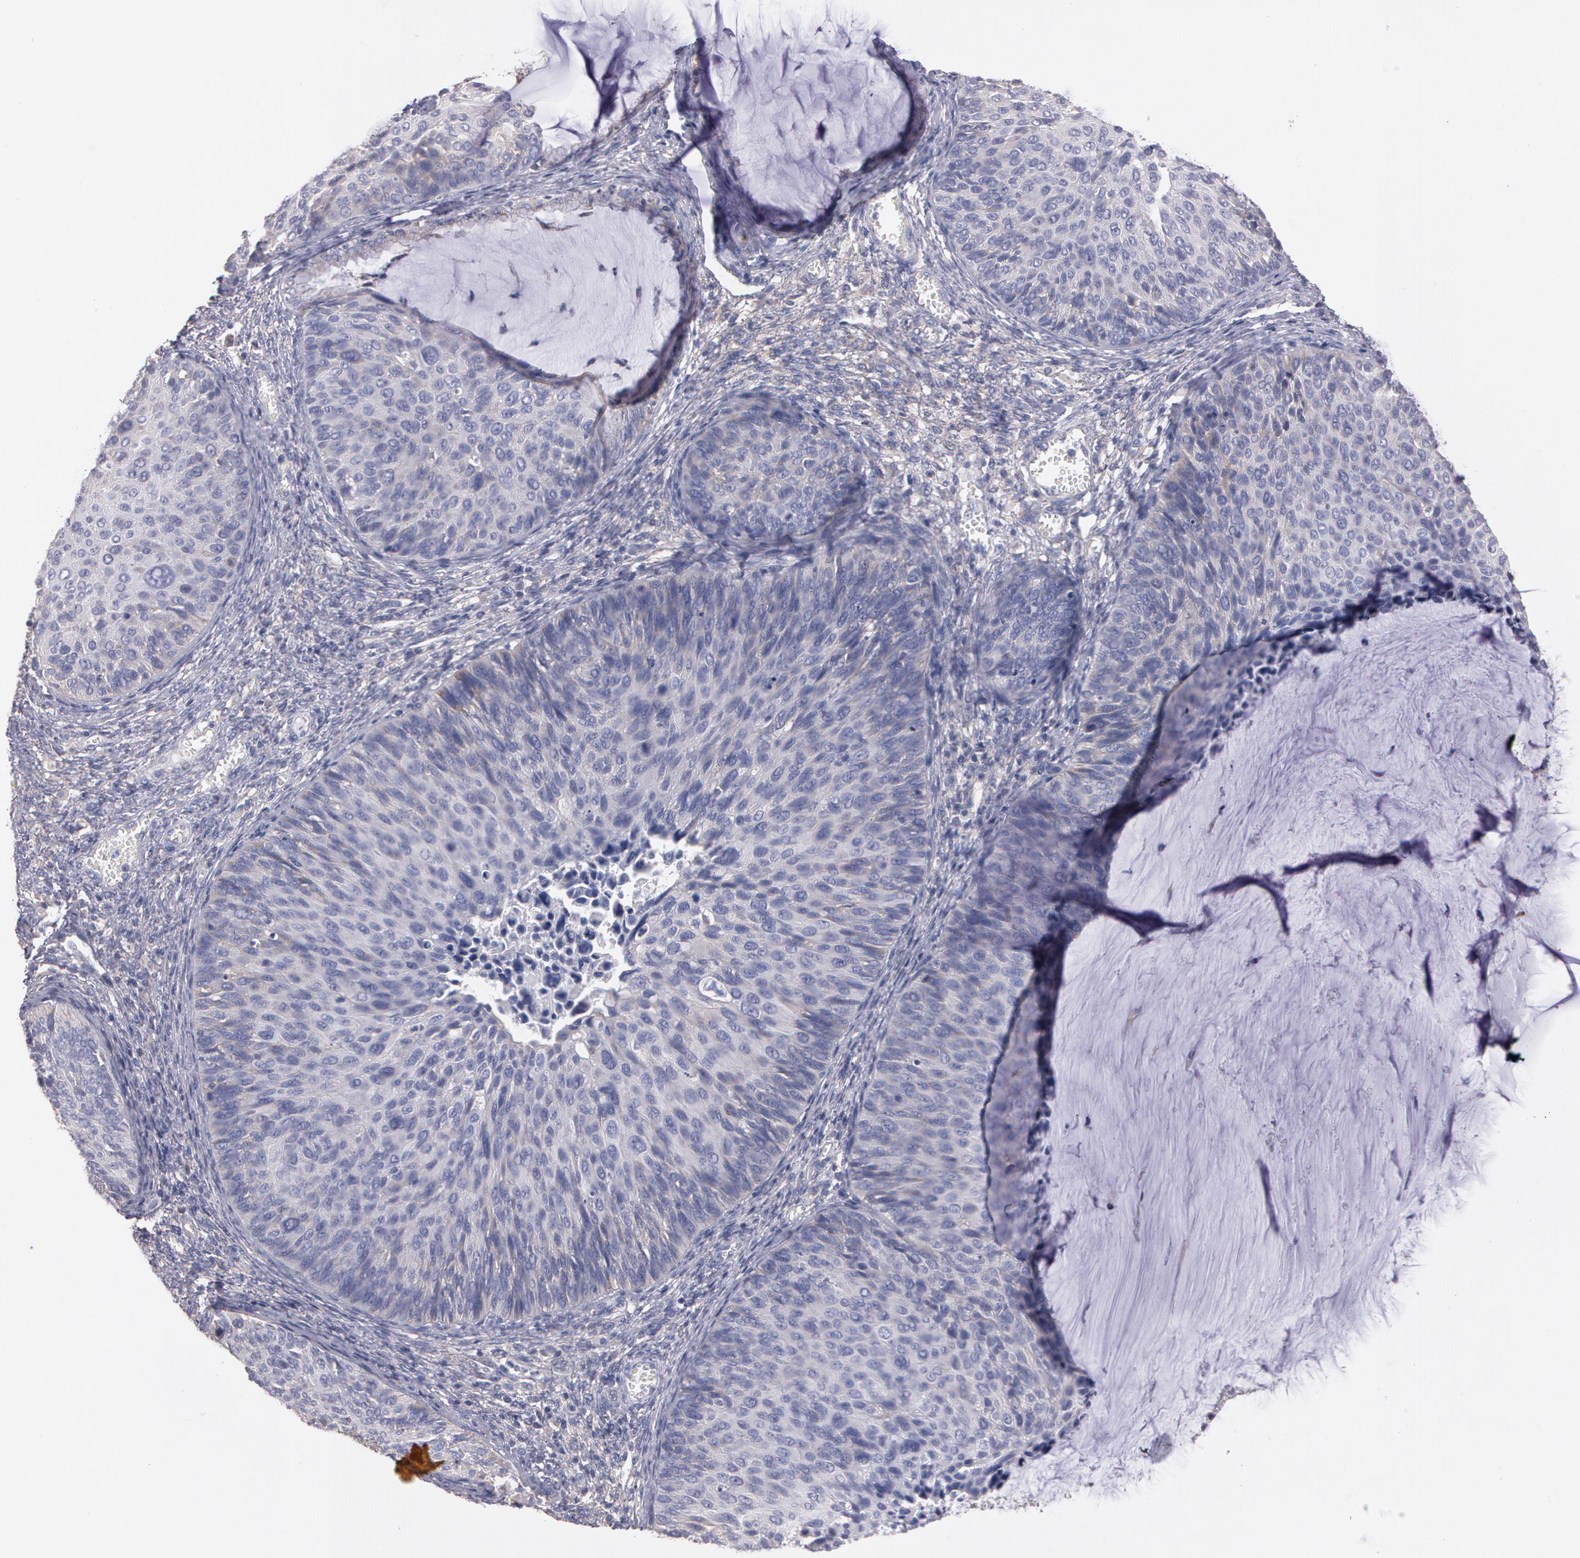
{"staining": {"intensity": "negative", "quantity": "none", "location": "none"}, "tissue": "cervical cancer", "cell_type": "Tumor cells", "image_type": "cancer", "snomed": [{"axis": "morphology", "description": "Squamous cell carcinoma, NOS"}, {"axis": "topography", "description": "Cervix"}], "caption": "Cervical squamous cell carcinoma stained for a protein using immunohistochemistry exhibits no positivity tumor cells.", "gene": "NEK9", "patient": {"sex": "female", "age": 36}}